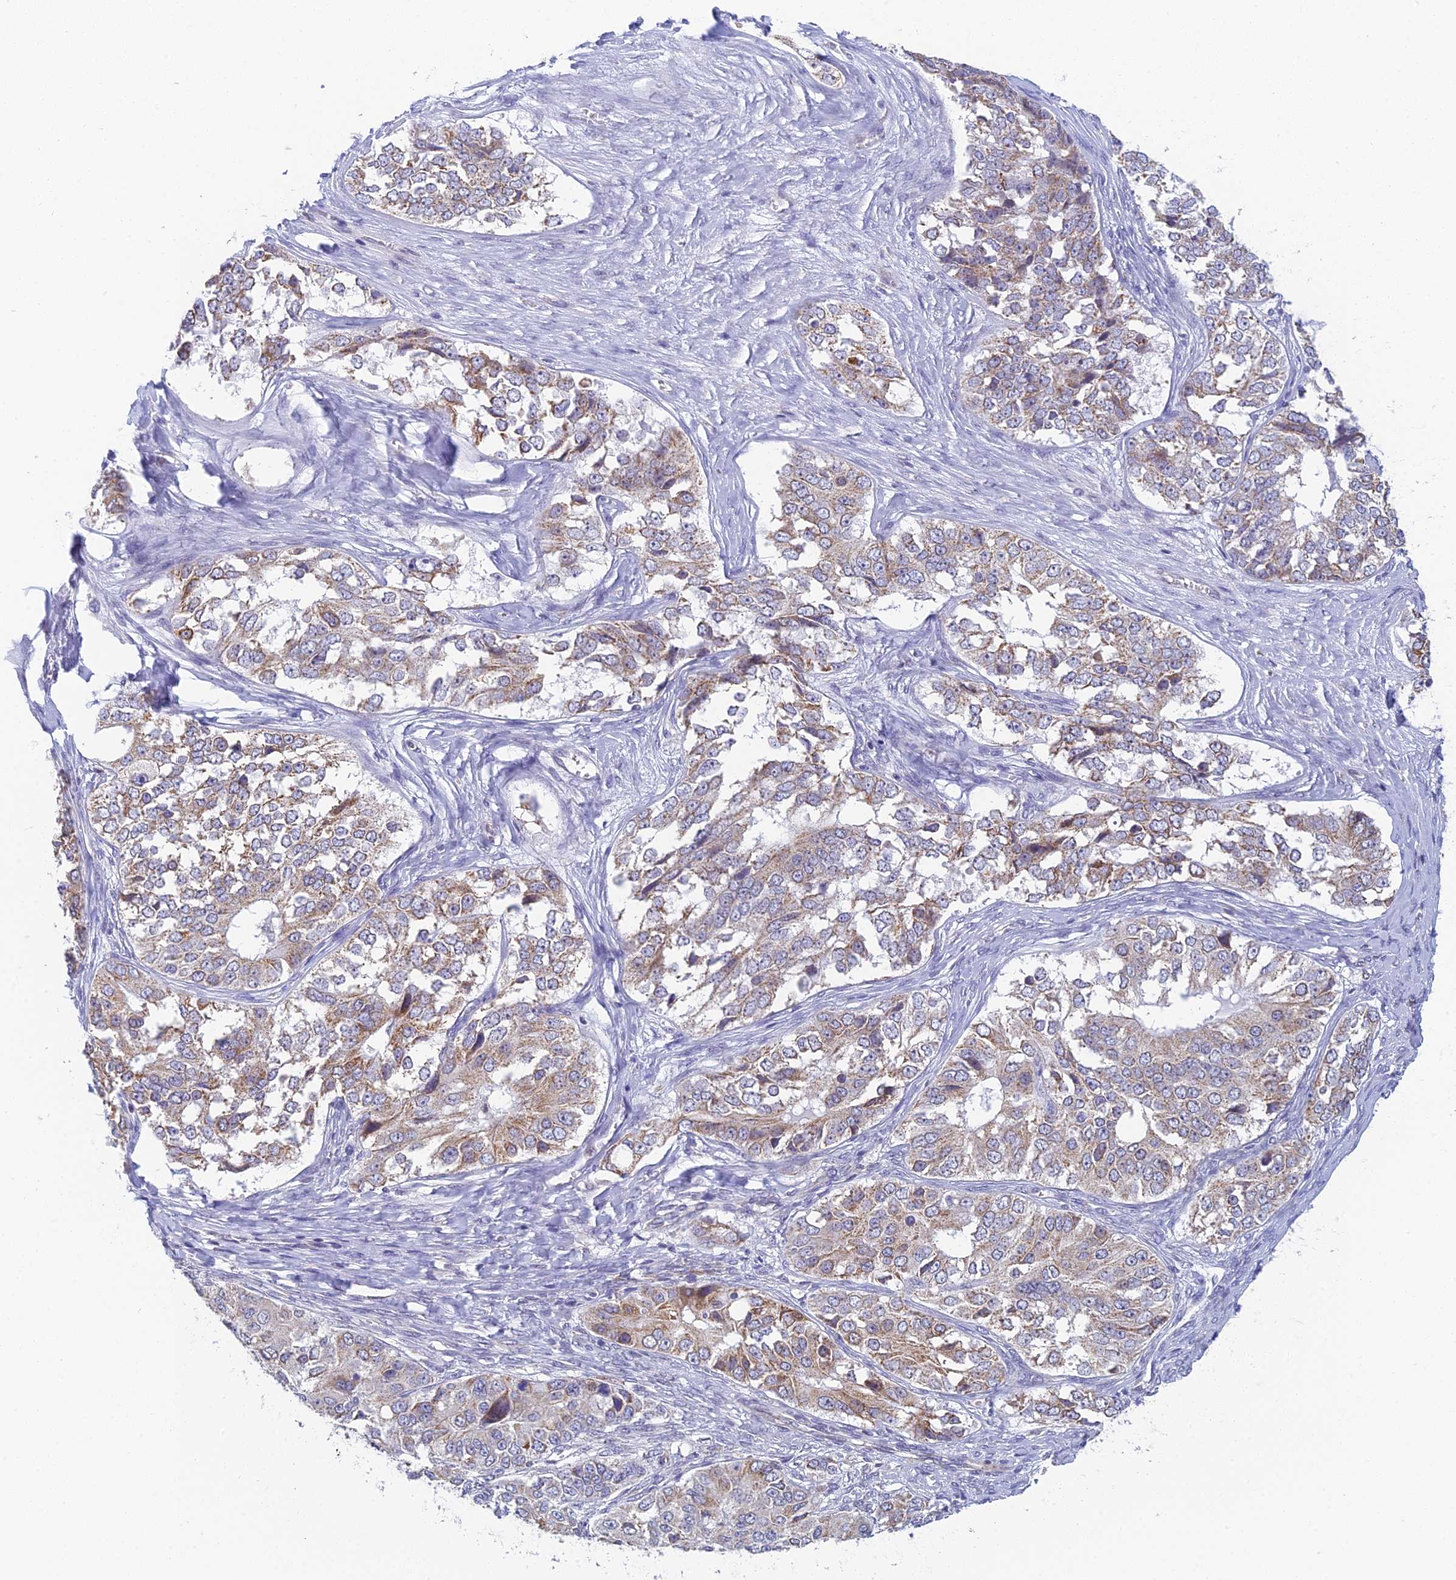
{"staining": {"intensity": "weak", "quantity": ">75%", "location": "cytoplasmic/membranous"}, "tissue": "ovarian cancer", "cell_type": "Tumor cells", "image_type": "cancer", "snomed": [{"axis": "morphology", "description": "Carcinoma, endometroid"}, {"axis": "topography", "description": "Ovary"}], "caption": "Immunohistochemical staining of human ovarian cancer exhibits low levels of weak cytoplasmic/membranous protein positivity in about >75% of tumor cells.", "gene": "REXO5", "patient": {"sex": "female", "age": 51}}